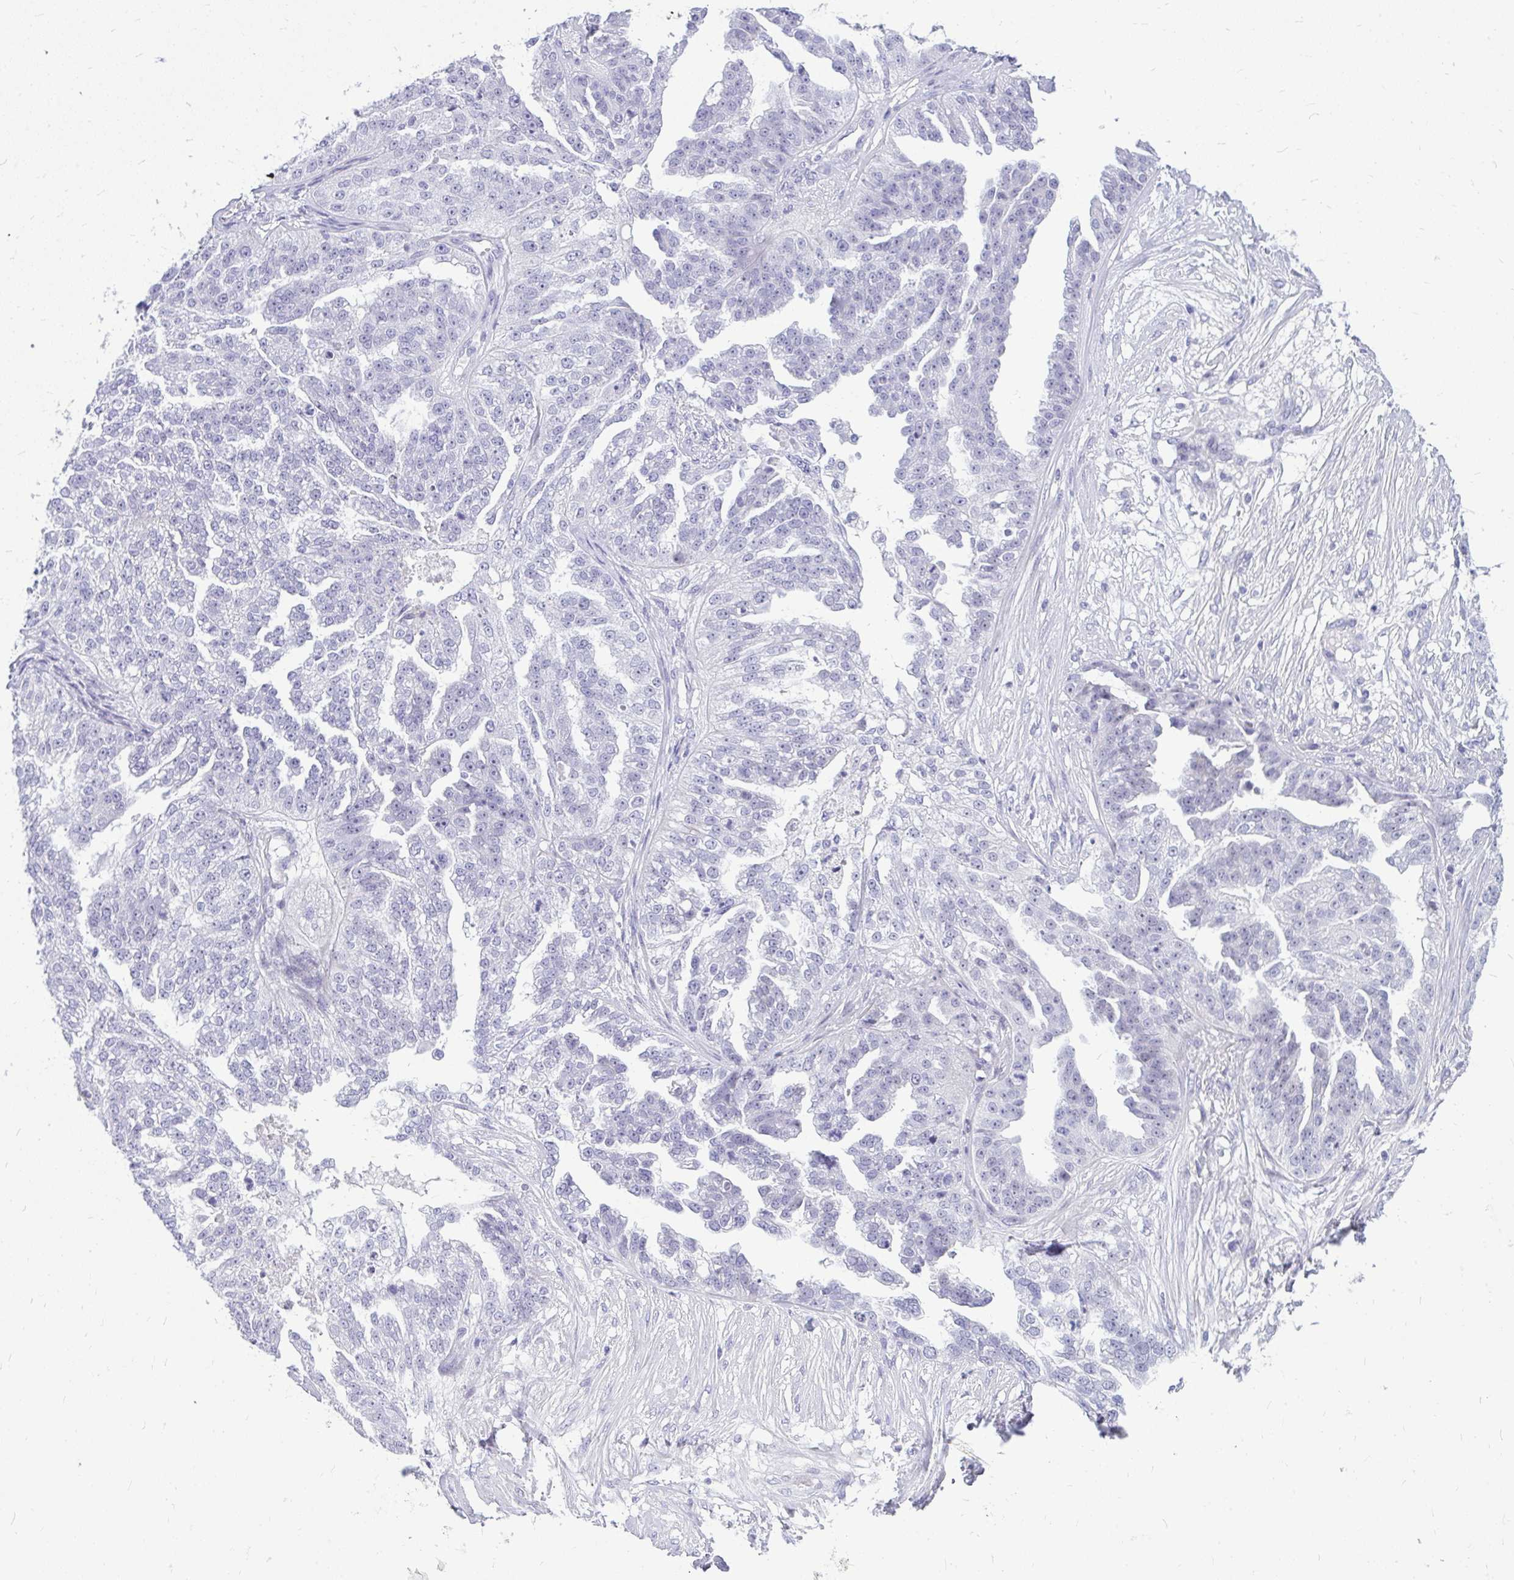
{"staining": {"intensity": "negative", "quantity": "none", "location": "none"}, "tissue": "ovarian cancer", "cell_type": "Tumor cells", "image_type": "cancer", "snomed": [{"axis": "morphology", "description": "Cystadenocarcinoma, serous, NOS"}, {"axis": "topography", "description": "Ovary"}], "caption": "This is an immunohistochemistry (IHC) micrograph of human ovarian serous cystadenocarcinoma. There is no staining in tumor cells.", "gene": "ZSCAN25", "patient": {"sex": "female", "age": 58}}